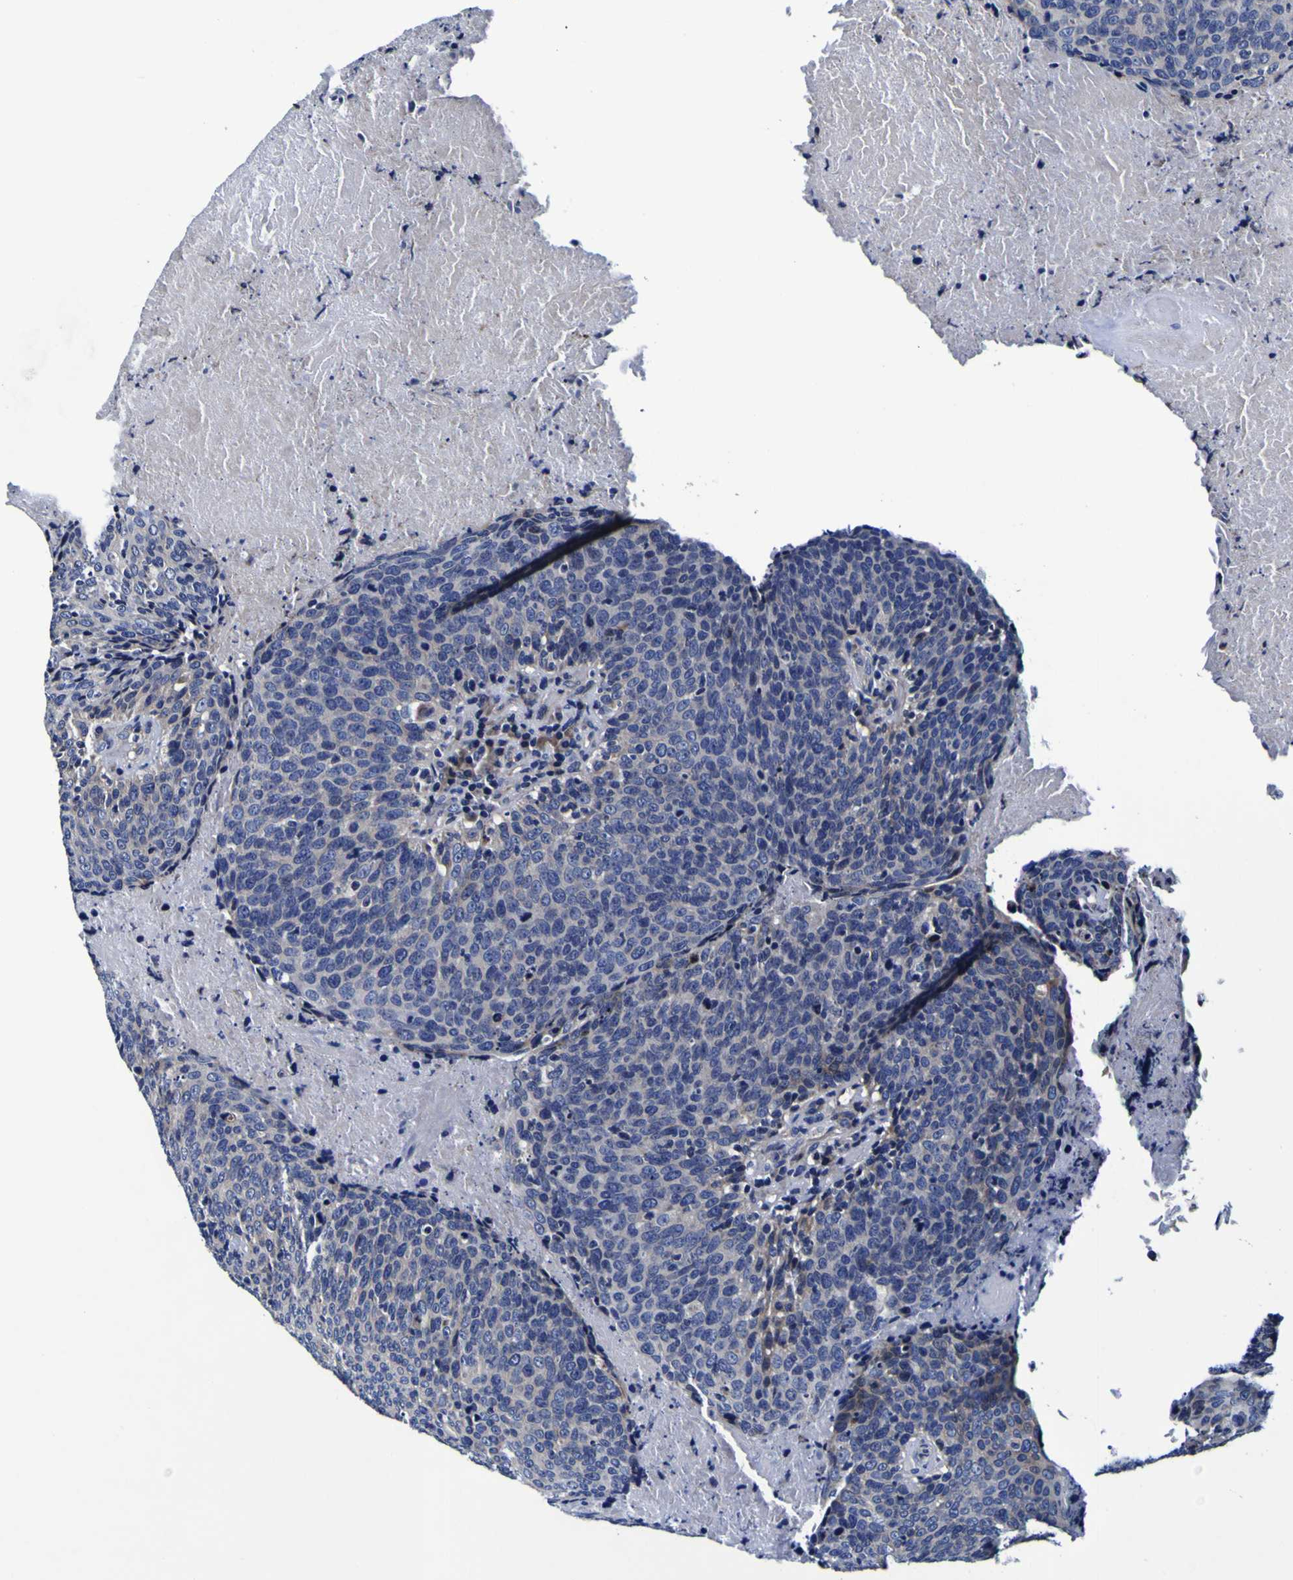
{"staining": {"intensity": "negative", "quantity": "none", "location": "none"}, "tissue": "head and neck cancer", "cell_type": "Tumor cells", "image_type": "cancer", "snomed": [{"axis": "morphology", "description": "Squamous cell carcinoma, NOS"}, {"axis": "morphology", "description": "Squamous cell carcinoma, metastatic, NOS"}, {"axis": "topography", "description": "Lymph node"}, {"axis": "topography", "description": "Head-Neck"}], "caption": "The photomicrograph reveals no significant positivity in tumor cells of head and neck cancer (metastatic squamous cell carcinoma). Brightfield microscopy of immunohistochemistry (IHC) stained with DAB (brown) and hematoxylin (blue), captured at high magnification.", "gene": "PDLIM4", "patient": {"sex": "male", "age": 62}}